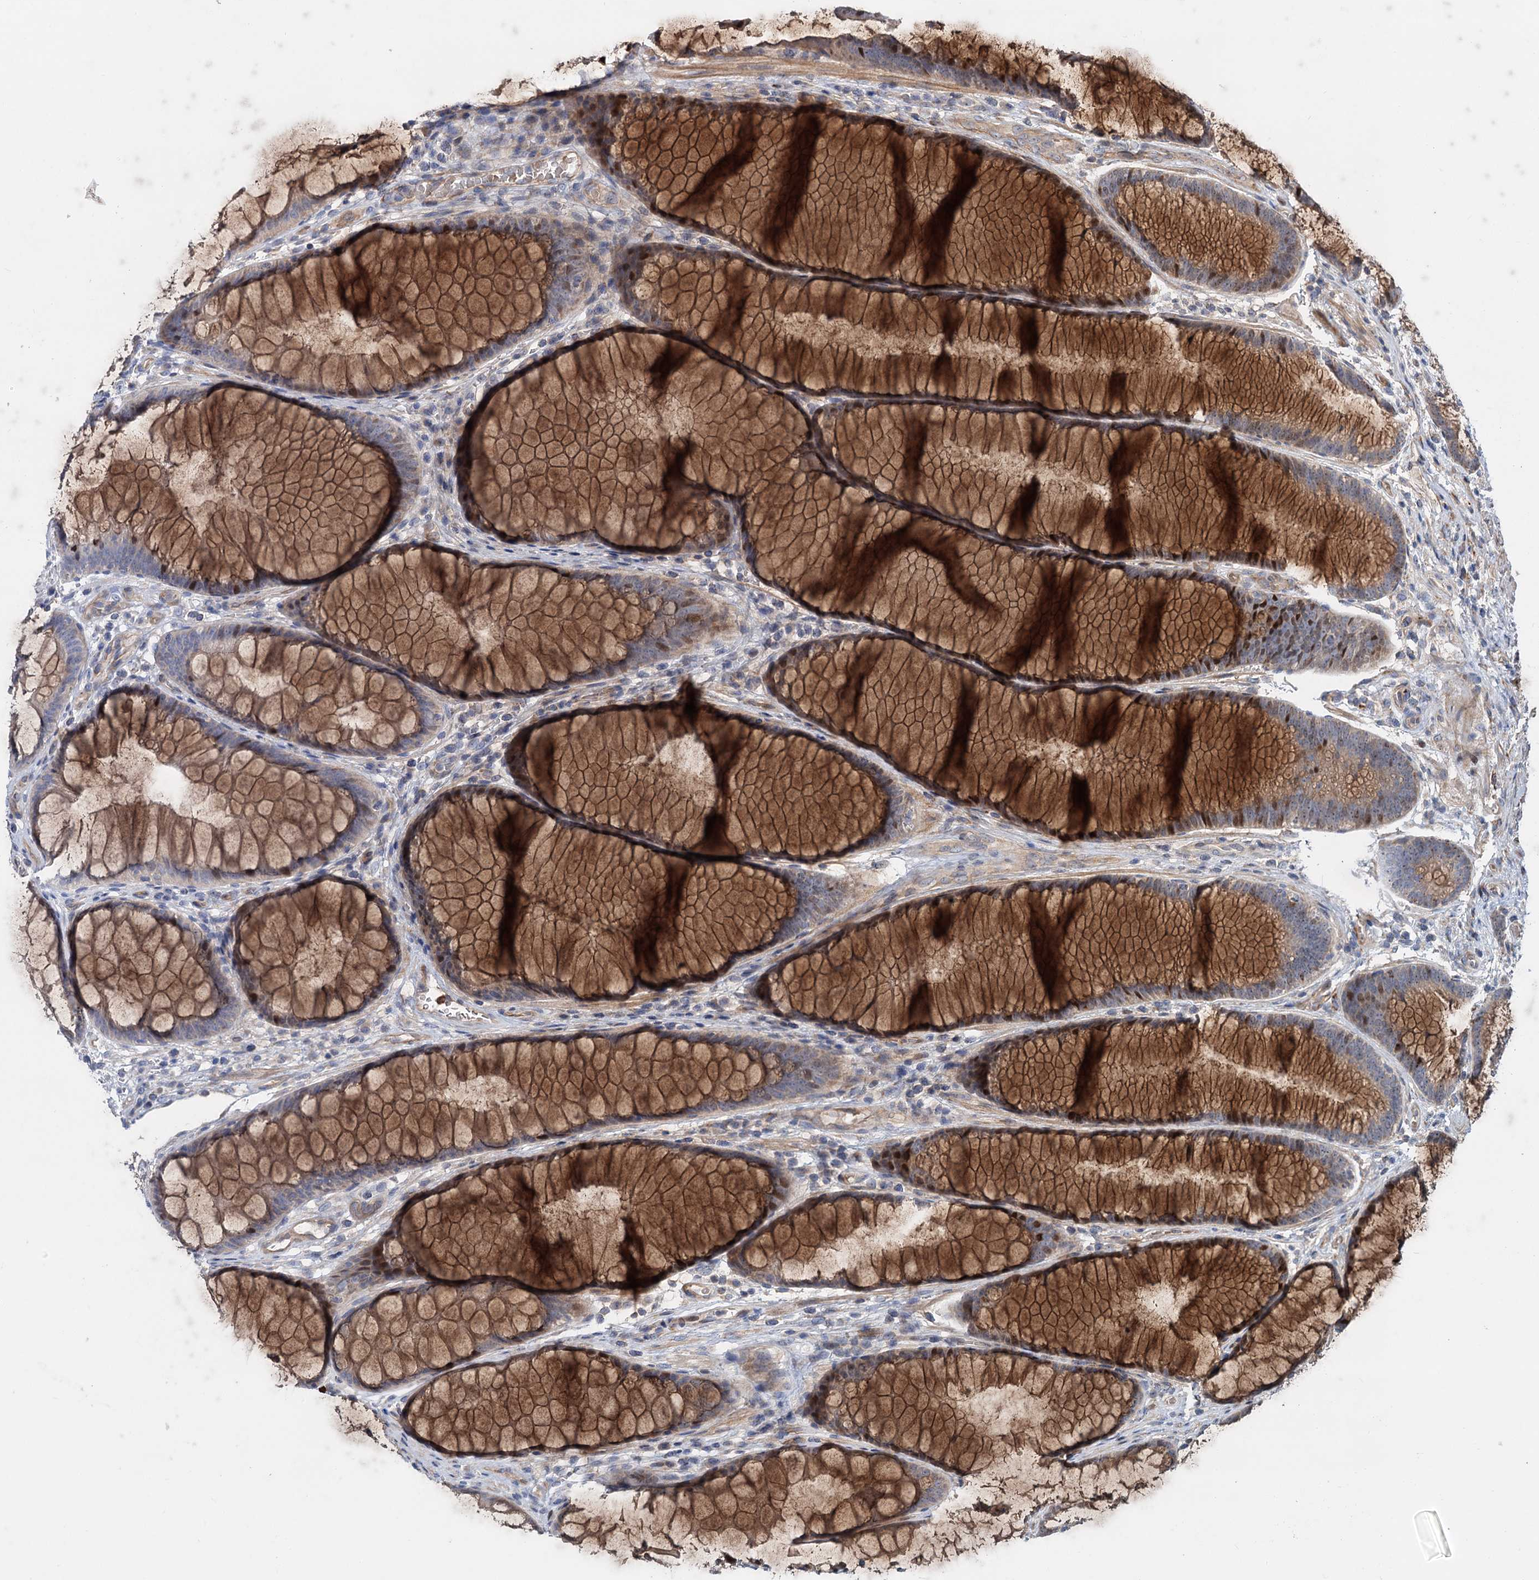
{"staining": {"intensity": "moderate", "quantity": ">75%", "location": "cytoplasmic/membranous"}, "tissue": "colon", "cell_type": "Endothelial cells", "image_type": "normal", "snomed": [{"axis": "morphology", "description": "Normal tissue, NOS"}, {"axis": "topography", "description": "Colon"}], "caption": "Endothelial cells display moderate cytoplasmic/membranous expression in about >75% of cells in unremarkable colon. The staining was performed using DAB, with brown indicating positive protein expression. Nuclei are stained blue with hematoxylin.", "gene": "PTDSS2", "patient": {"sex": "female", "age": 82}}